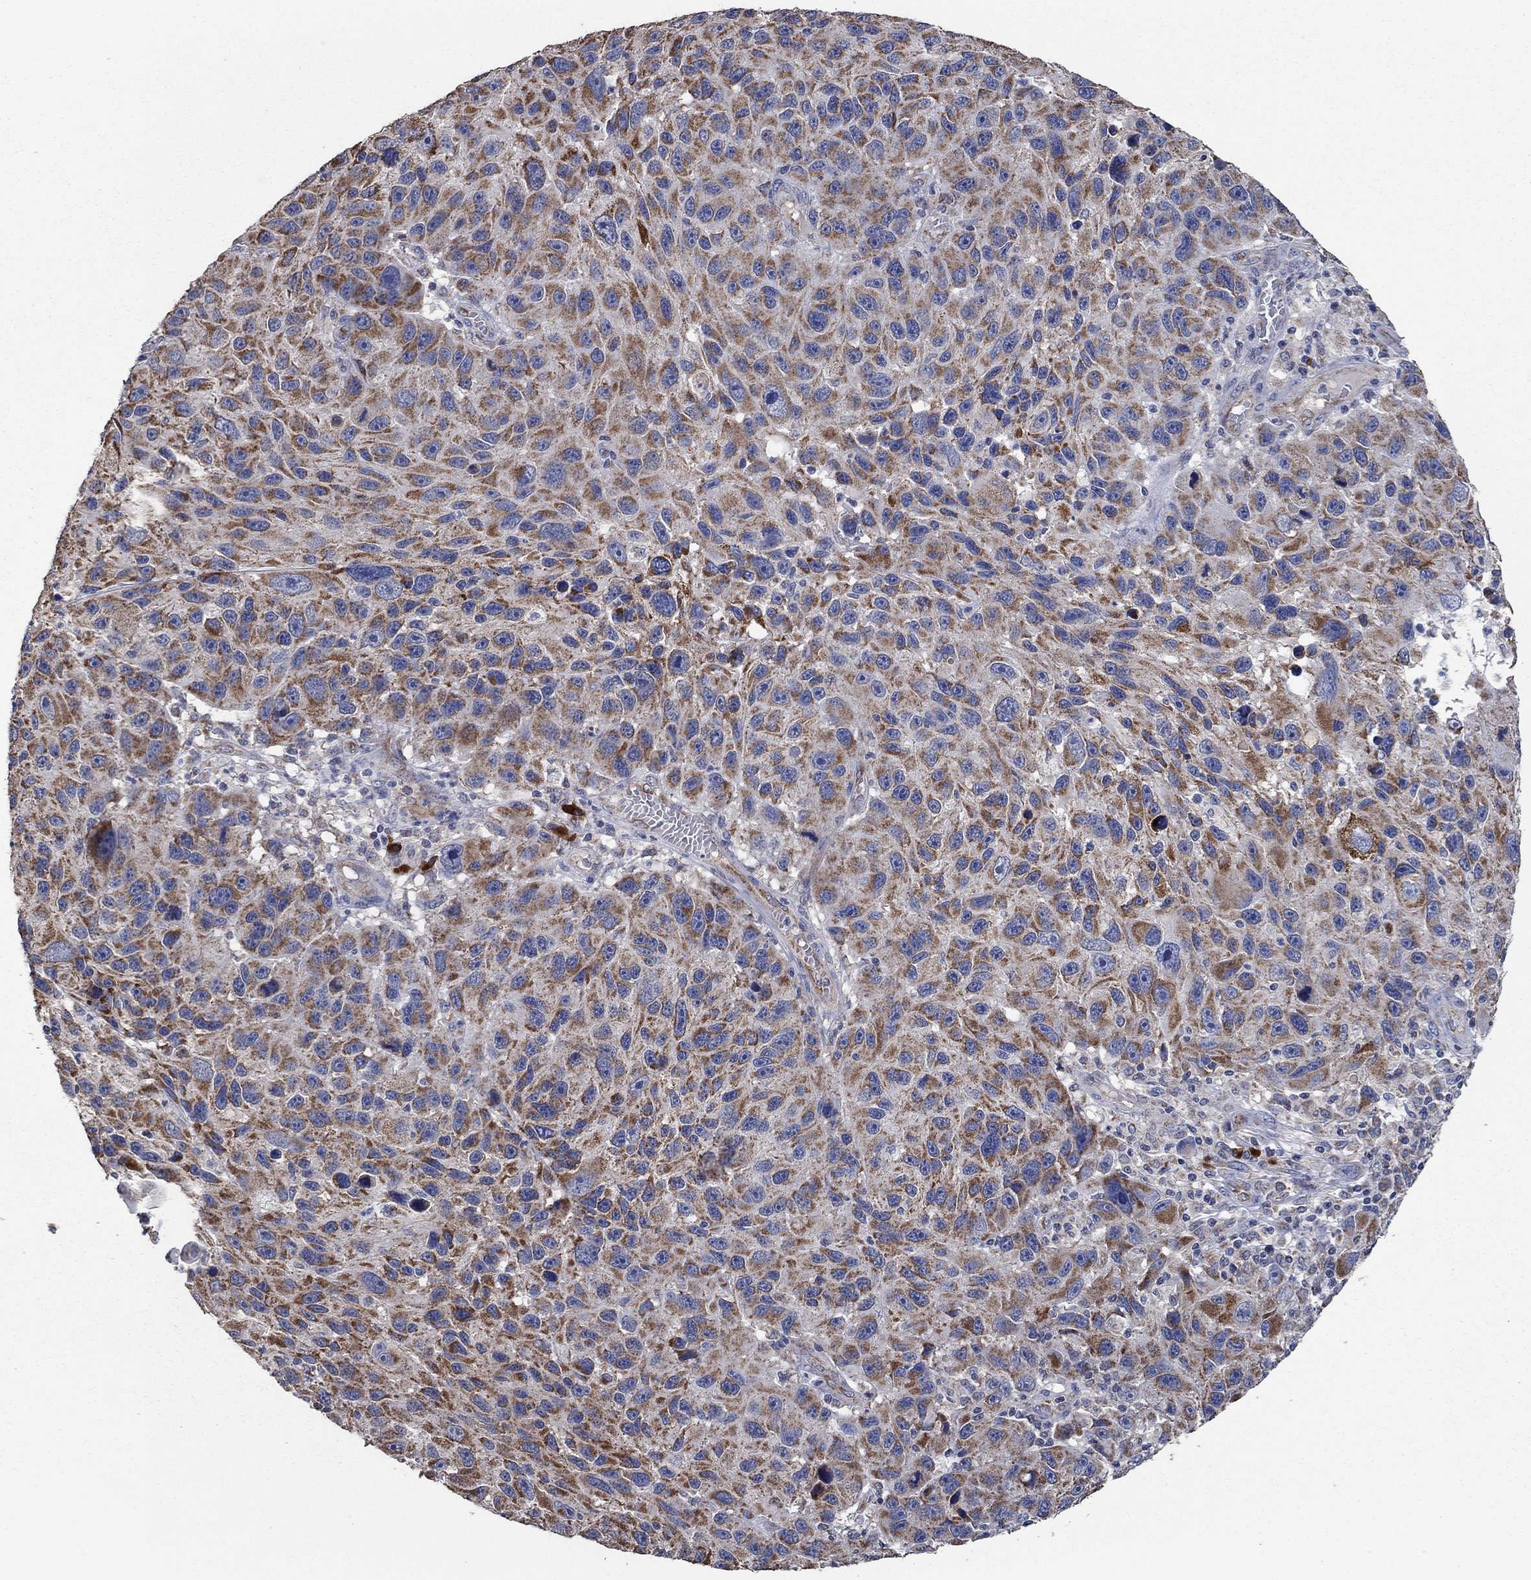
{"staining": {"intensity": "moderate", "quantity": ">75%", "location": "cytoplasmic/membranous"}, "tissue": "melanoma", "cell_type": "Tumor cells", "image_type": "cancer", "snomed": [{"axis": "morphology", "description": "Malignant melanoma, NOS"}, {"axis": "topography", "description": "Skin"}], "caption": "Human malignant melanoma stained with a brown dye reveals moderate cytoplasmic/membranous positive expression in approximately >75% of tumor cells.", "gene": "HID1", "patient": {"sex": "male", "age": 53}}